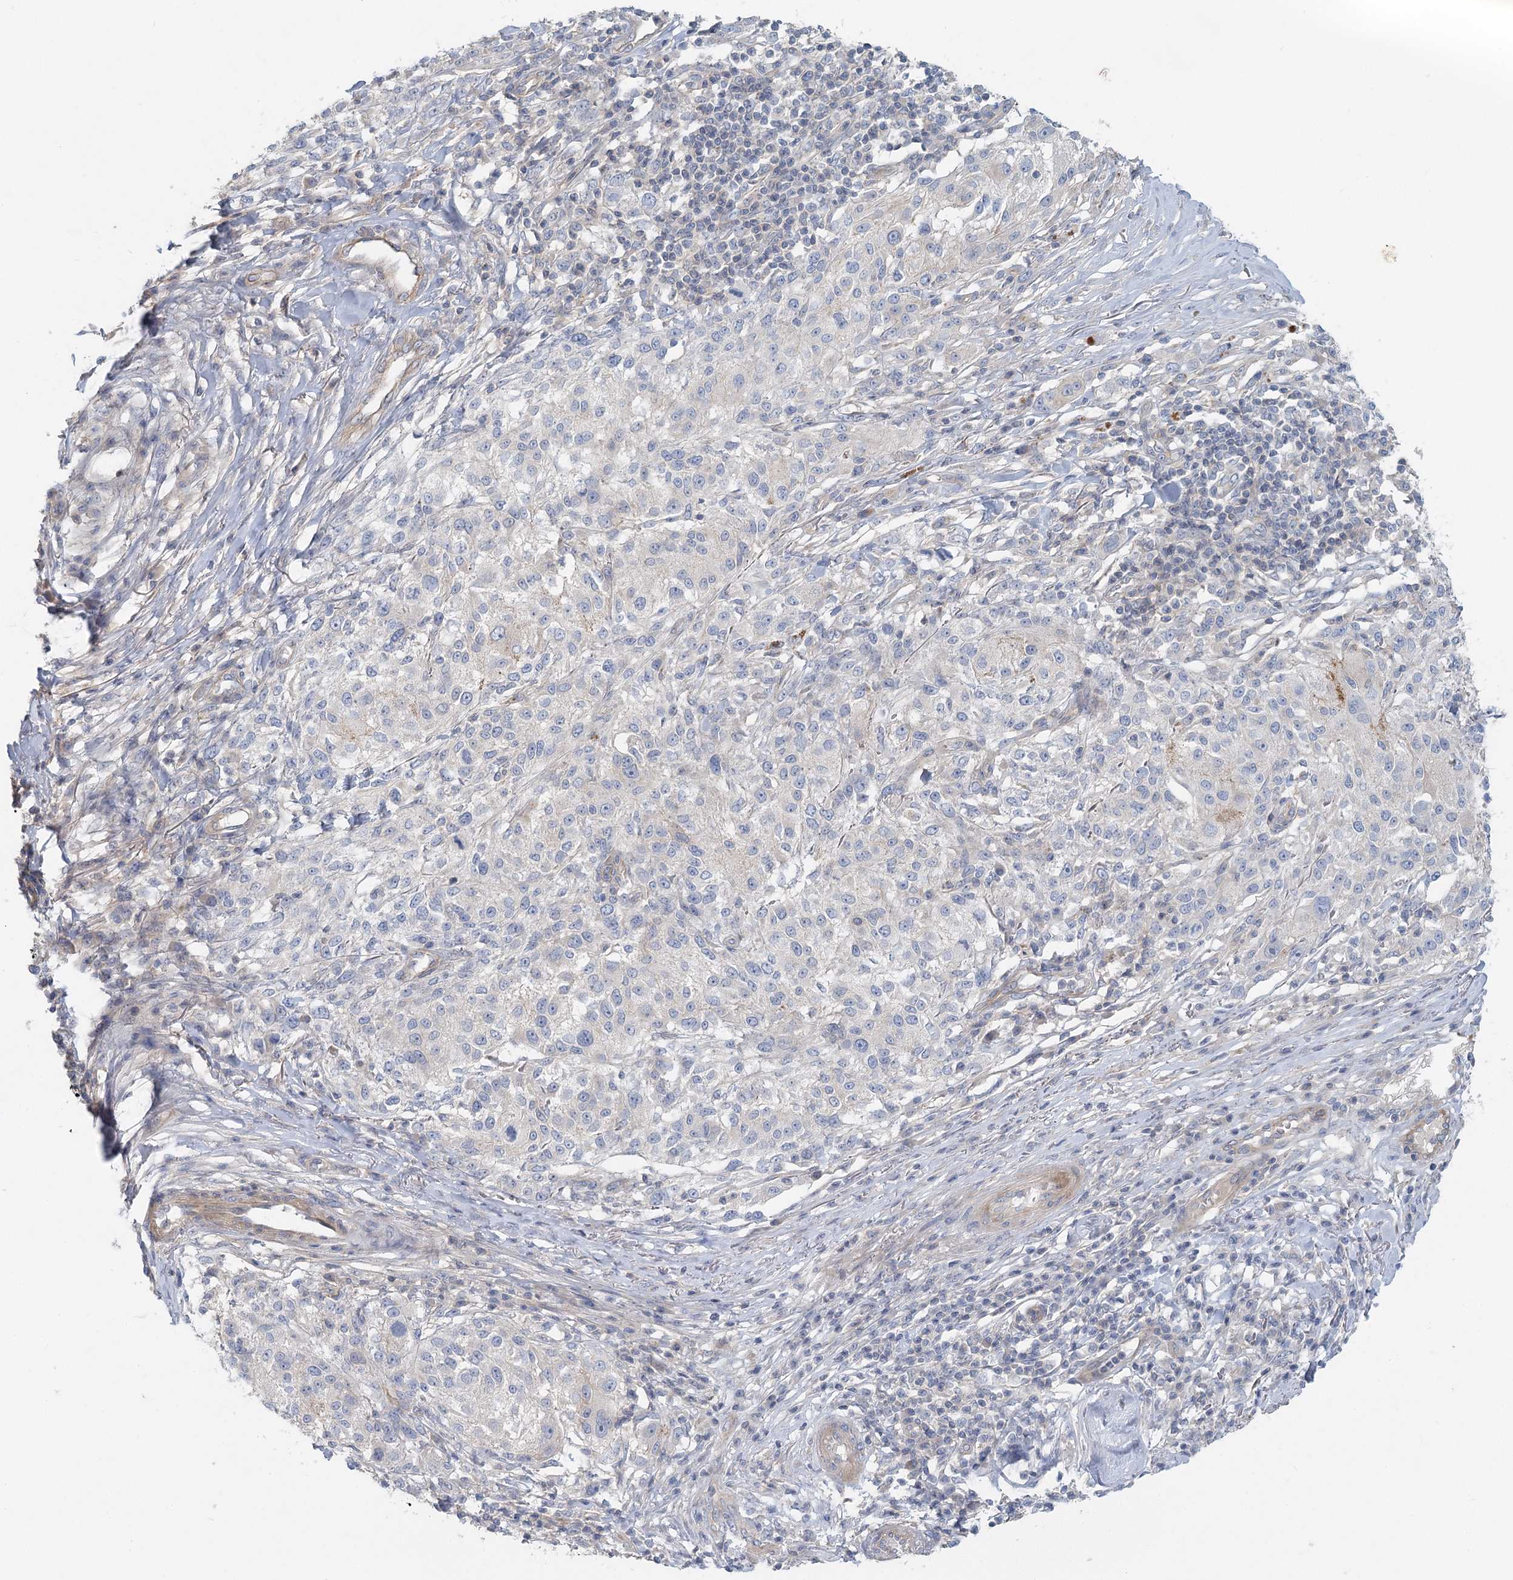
{"staining": {"intensity": "negative", "quantity": "none", "location": "none"}, "tissue": "melanoma", "cell_type": "Tumor cells", "image_type": "cancer", "snomed": [{"axis": "morphology", "description": "Necrosis, NOS"}, {"axis": "morphology", "description": "Malignant melanoma, NOS"}, {"axis": "topography", "description": "Skin"}], "caption": "IHC of melanoma displays no positivity in tumor cells. (Stains: DAB (3,3'-diaminobenzidine) IHC with hematoxylin counter stain, Microscopy: brightfield microscopy at high magnification).", "gene": "DNMBP", "patient": {"sex": "female", "age": 87}}